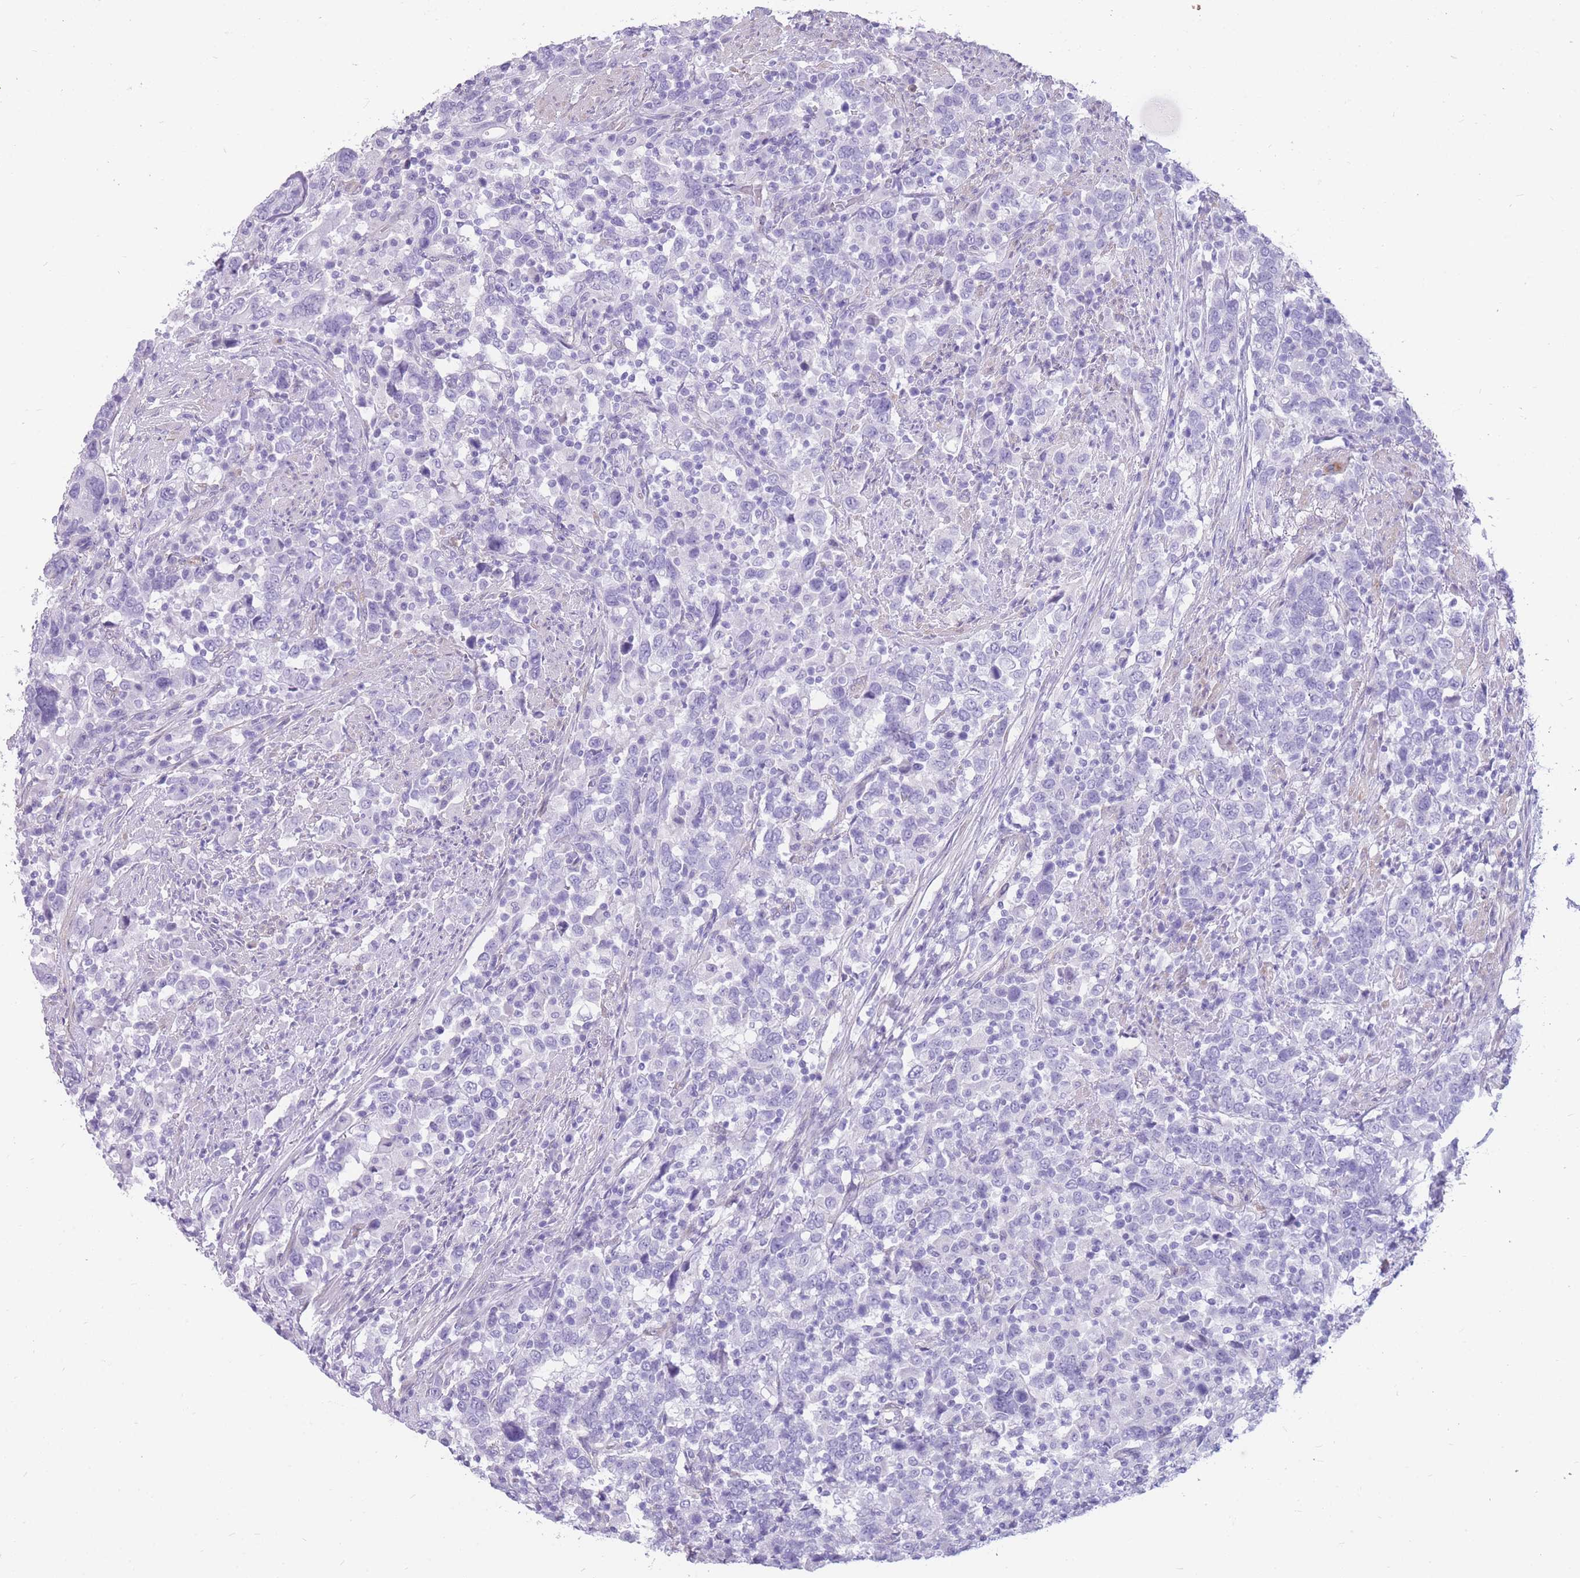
{"staining": {"intensity": "negative", "quantity": "none", "location": "none"}, "tissue": "urothelial cancer", "cell_type": "Tumor cells", "image_type": "cancer", "snomed": [{"axis": "morphology", "description": "Urothelial carcinoma, High grade"}, {"axis": "topography", "description": "Urinary bladder"}], "caption": "Immunohistochemistry of urothelial cancer displays no positivity in tumor cells.", "gene": "MTSS2", "patient": {"sex": "male", "age": 61}}